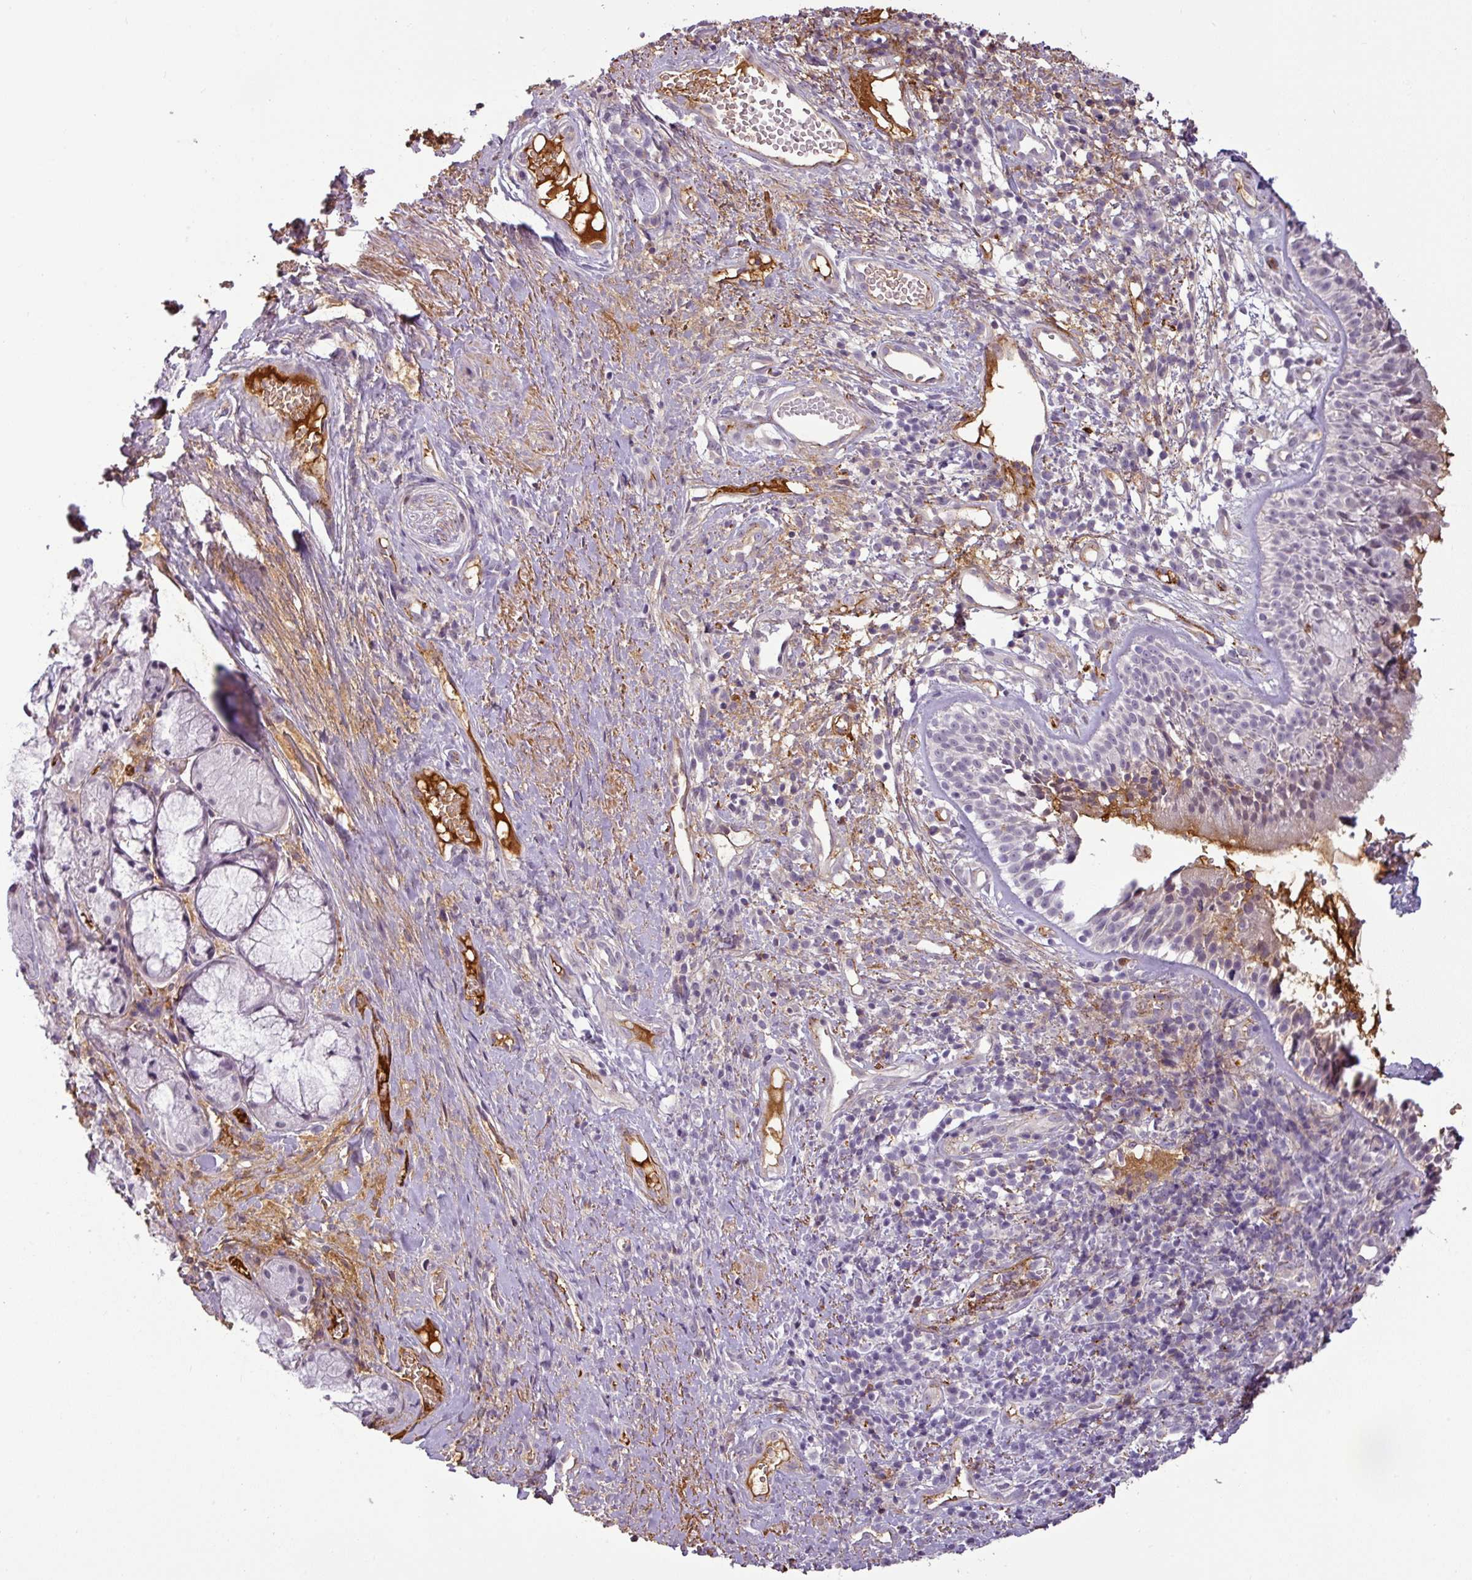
{"staining": {"intensity": "negative", "quantity": "none", "location": "none"}, "tissue": "nasopharynx", "cell_type": "Respiratory epithelial cells", "image_type": "normal", "snomed": [{"axis": "morphology", "description": "Normal tissue, NOS"}, {"axis": "topography", "description": "Cartilage tissue"}, {"axis": "topography", "description": "Nasopharynx"}, {"axis": "topography", "description": "Thyroid gland"}], "caption": "Photomicrograph shows no significant protein staining in respiratory epithelial cells of benign nasopharynx. (Immunohistochemistry (ihc), brightfield microscopy, high magnification).", "gene": "APOC1", "patient": {"sex": "male", "age": 63}}